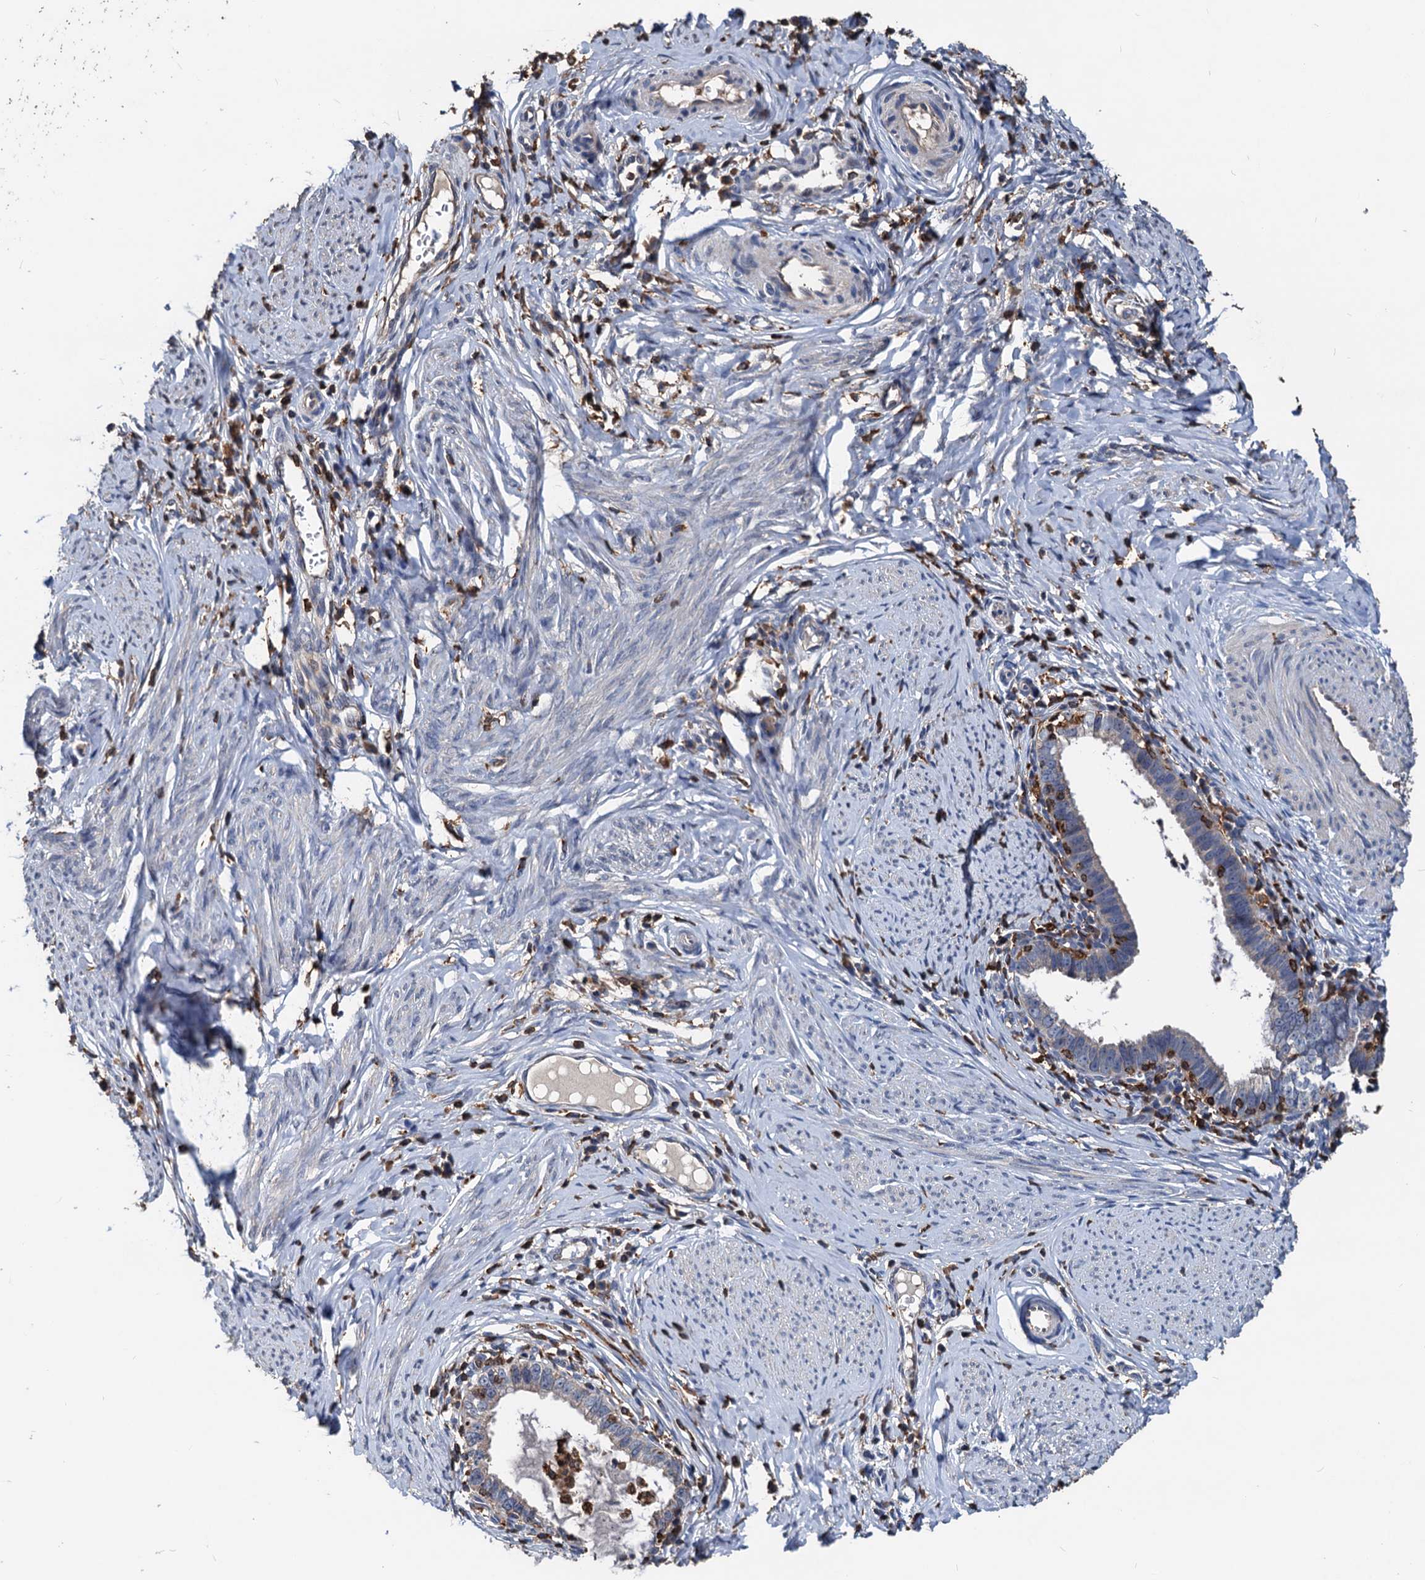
{"staining": {"intensity": "negative", "quantity": "none", "location": "none"}, "tissue": "cervical cancer", "cell_type": "Tumor cells", "image_type": "cancer", "snomed": [{"axis": "morphology", "description": "Adenocarcinoma, NOS"}, {"axis": "topography", "description": "Cervix"}], "caption": "IHC of cervical cancer shows no expression in tumor cells.", "gene": "LCP2", "patient": {"sex": "female", "age": 36}}